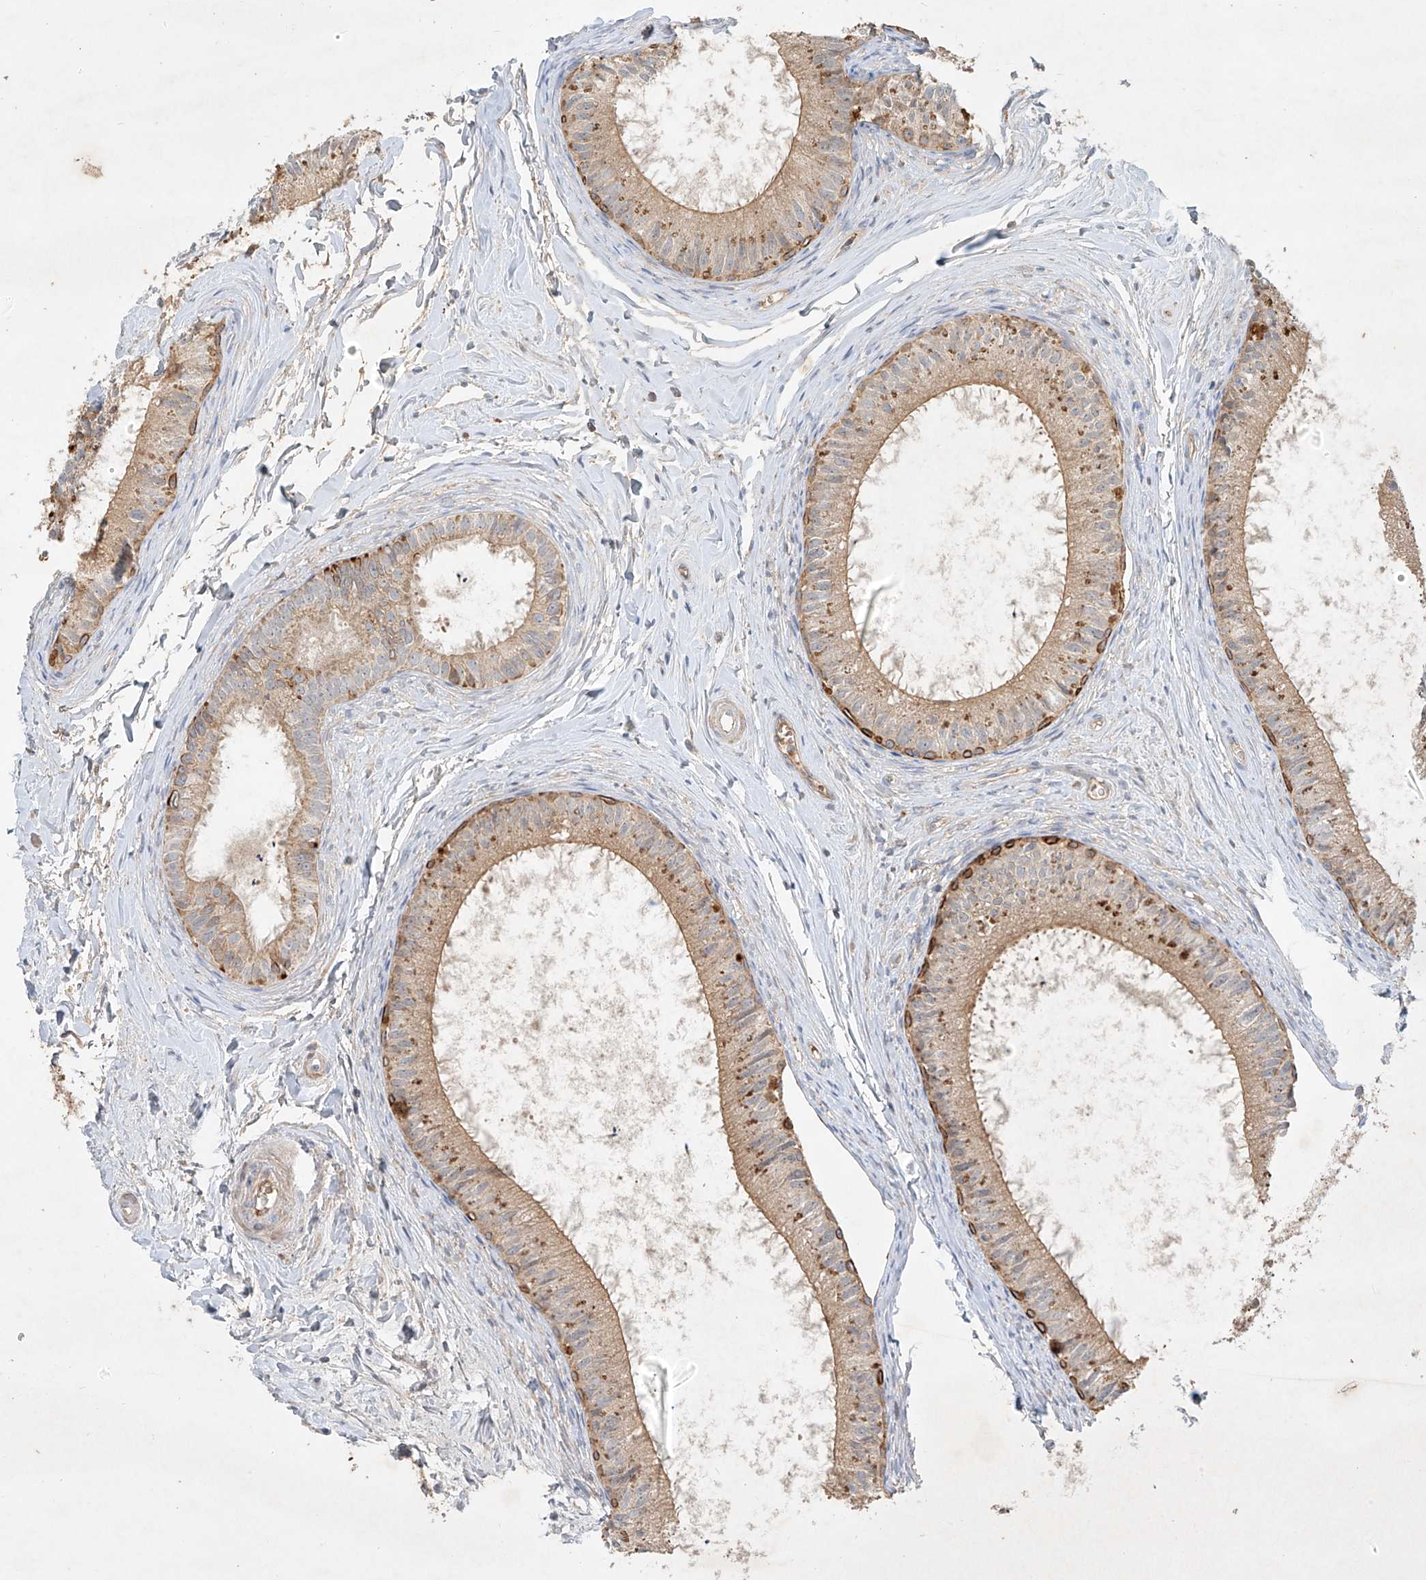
{"staining": {"intensity": "strong", "quantity": "<25%", "location": "cytoplasmic/membranous"}, "tissue": "epididymis", "cell_type": "Glandular cells", "image_type": "normal", "snomed": [{"axis": "morphology", "description": "Normal tissue, NOS"}, {"axis": "topography", "description": "Epididymis"}], "caption": "IHC of benign human epididymis displays medium levels of strong cytoplasmic/membranous staining in approximately <25% of glandular cells. (brown staining indicates protein expression, while blue staining denotes nuclei).", "gene": "KPNA7", "patient": {"sex": "male", "age": 34}}